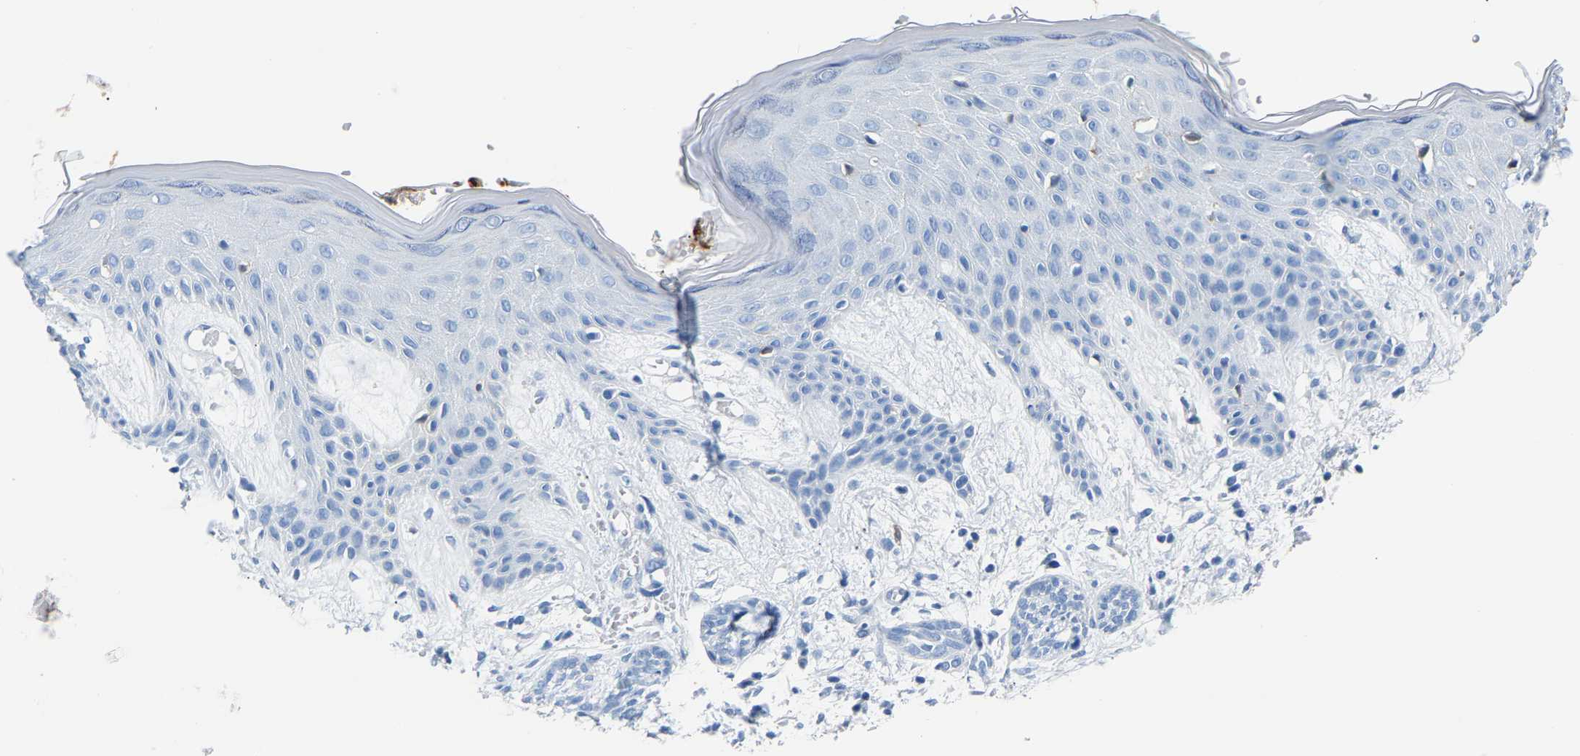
{"staining": {"intensity": "negative", "quantity": "none", "location": "none"}, "tissue": "skin cancer", "cell_type": "Tumor cells", "image_type": "cancer", "snomed": [{"axis": "morphology", "description": "Basal cell carcinoma"}, {"axis": "topography", "description": "Skin"}], "caption": "Immunohistochemistry image of basal cell carcinoma (skin) stained for a protein (brown), which shows no staining in tumor cells.", "gene": "S100P", "patient": {"sex": "female", "age": 59}}